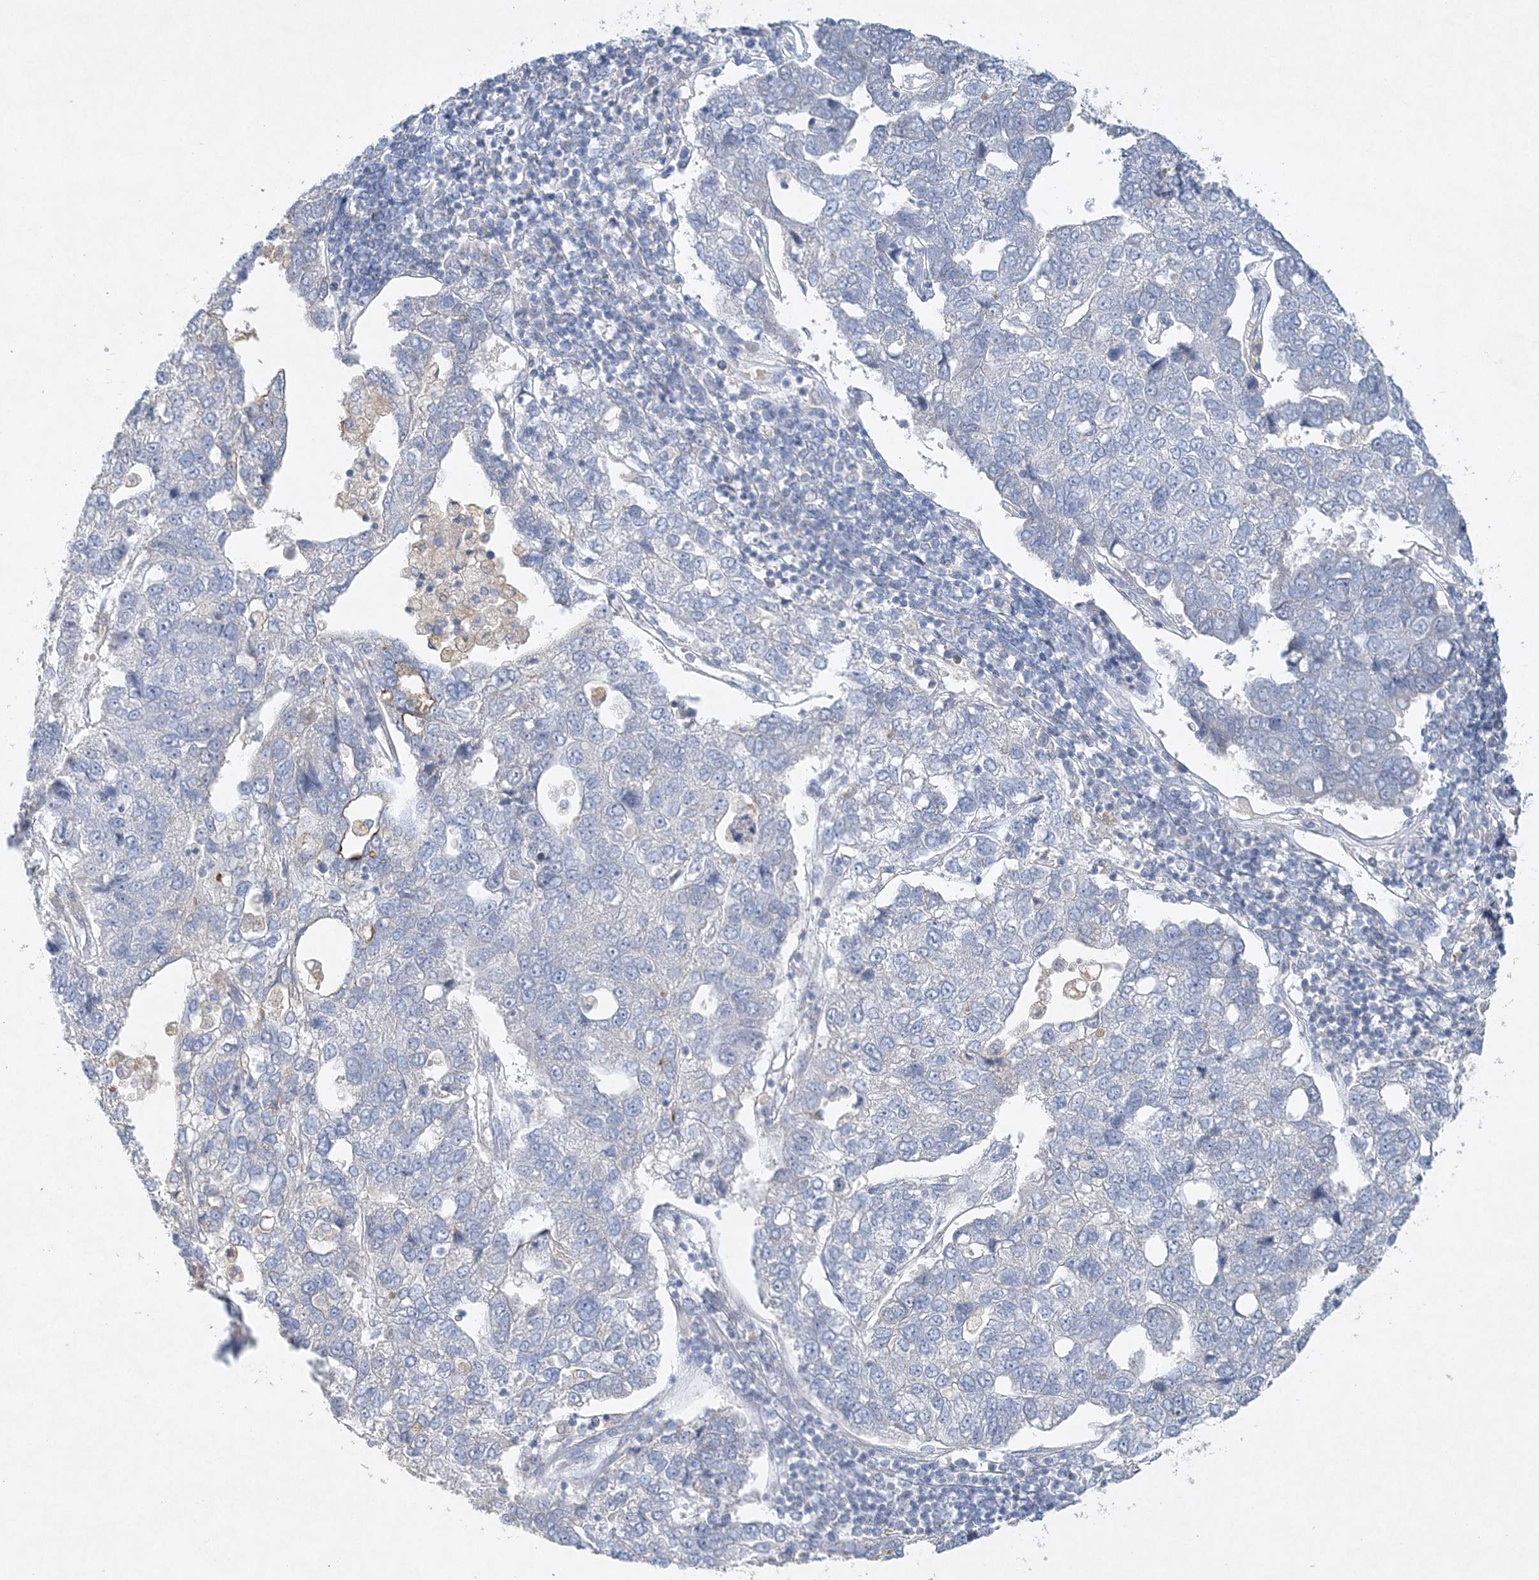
{"staining": {"intensity": "negative", "quantity": "none", "location": "none"}, "tissue": "pancreatic cancer", "cell_type": "Tumor cells", "image_type": "cancer", "snomed": [{"axis": "morphology", "description": "Adenocarcinoma, NOS"}, {"axis": "topography", "description": "Pancreas"}], "caption": "Pancreatic adenocarcinoma was stained to show a protein in brown. There is no significant staining in tumor cells.", "gene": "MAT2B", "patient": {"sex": "female", "age": 61}}